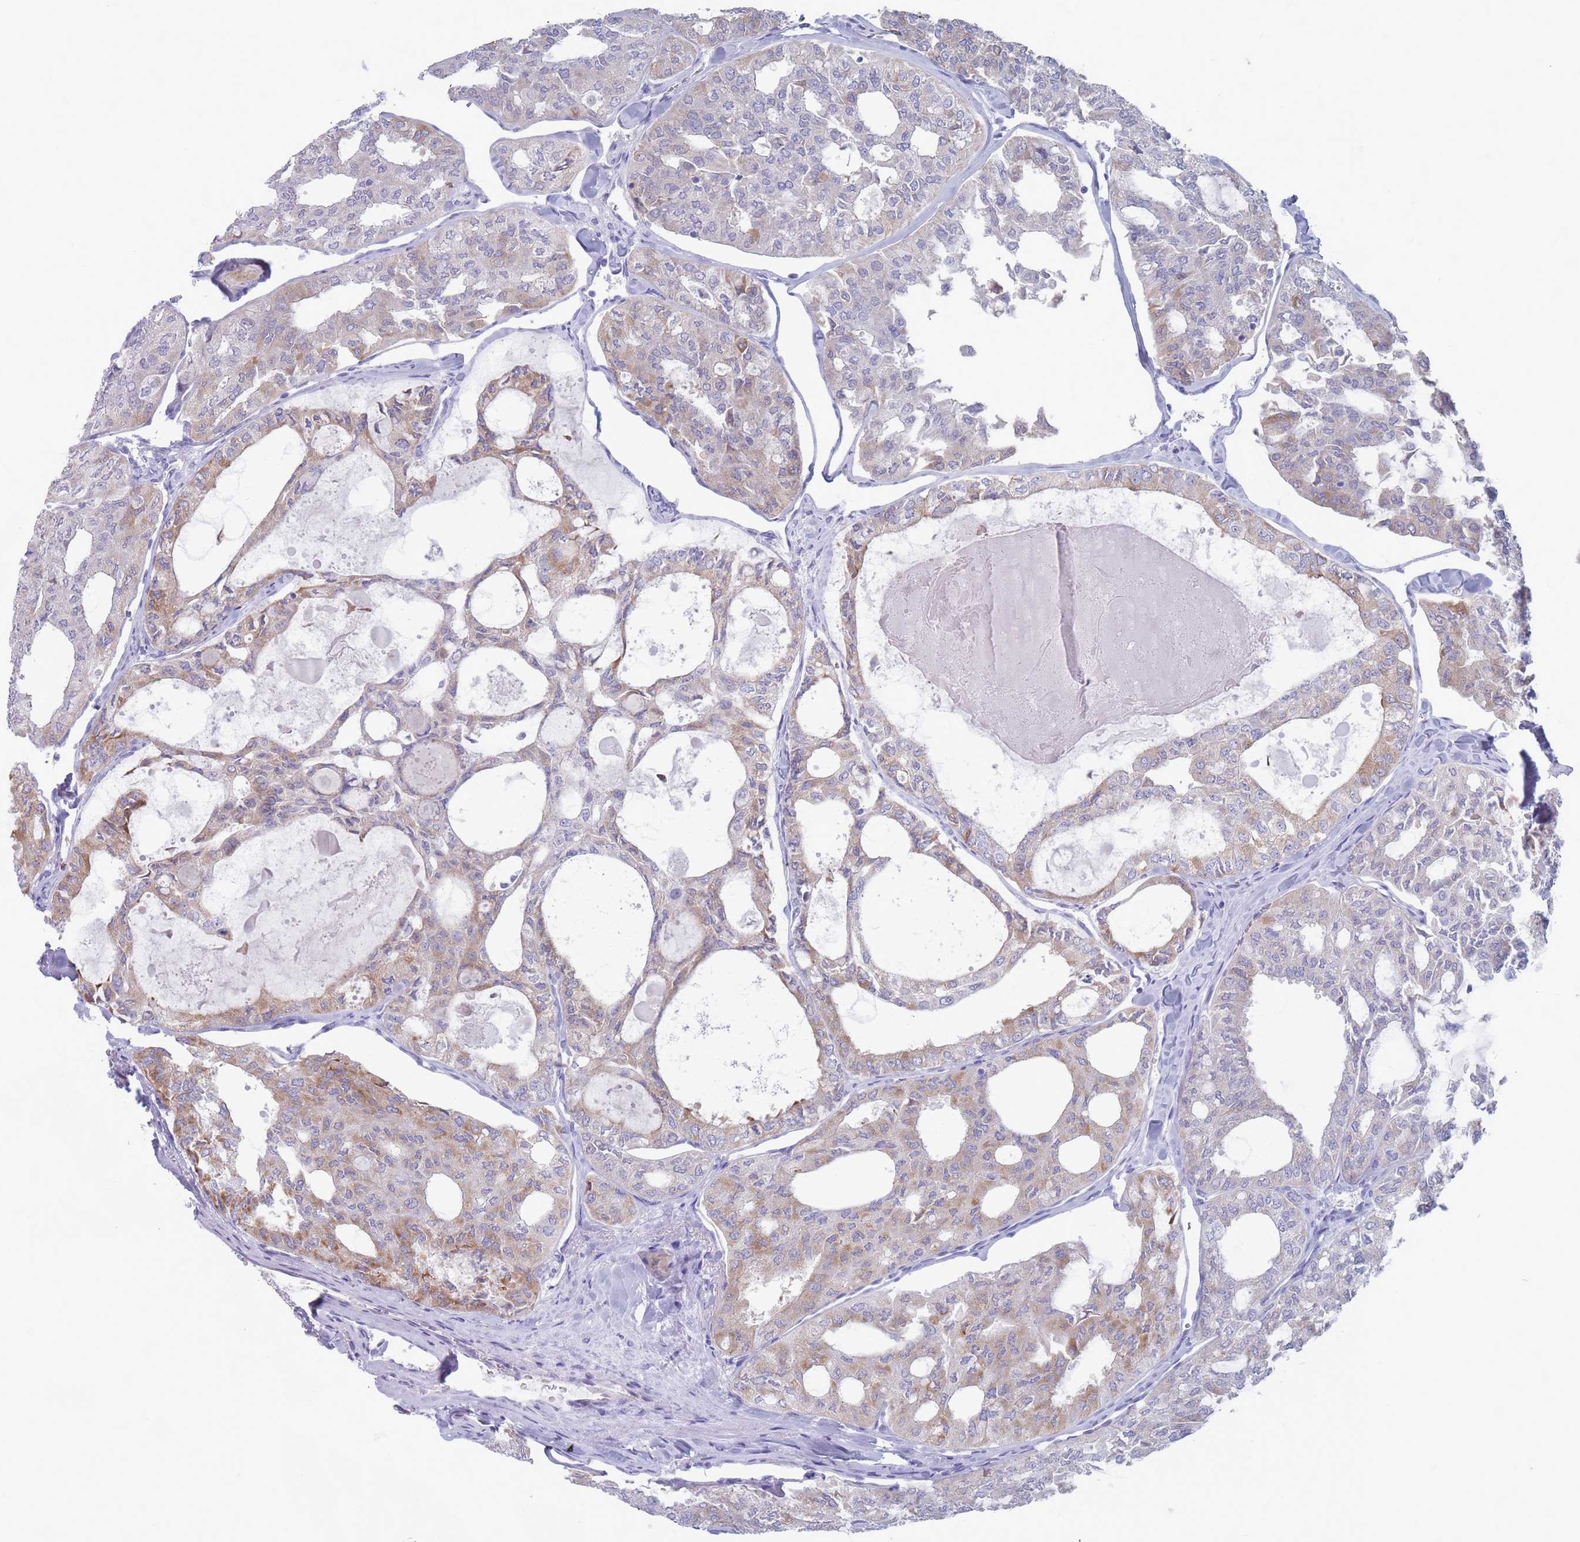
{"staining": {"intensity": "moderate", "quantity": "<25%", "location": "cytoplasmic/membranous"}, "tissue": "thyroid cancer", "cell_type": "Tumor cells", "image_type": "cancer", "snomed": [{"axis": "morphology", "description": "Follicular adenoma carcinoma, NOS"}, {"axis": "topography", "description": "Thyroid gland"}], "caption": "A brown stain highlights moderate cytoplasmic/membranous expression of a protein in thyroid follicular adenoma carcinoma tumor cells.", "gene": "ST8SIA5", "patient": {"sex": "male", "age": 75}}